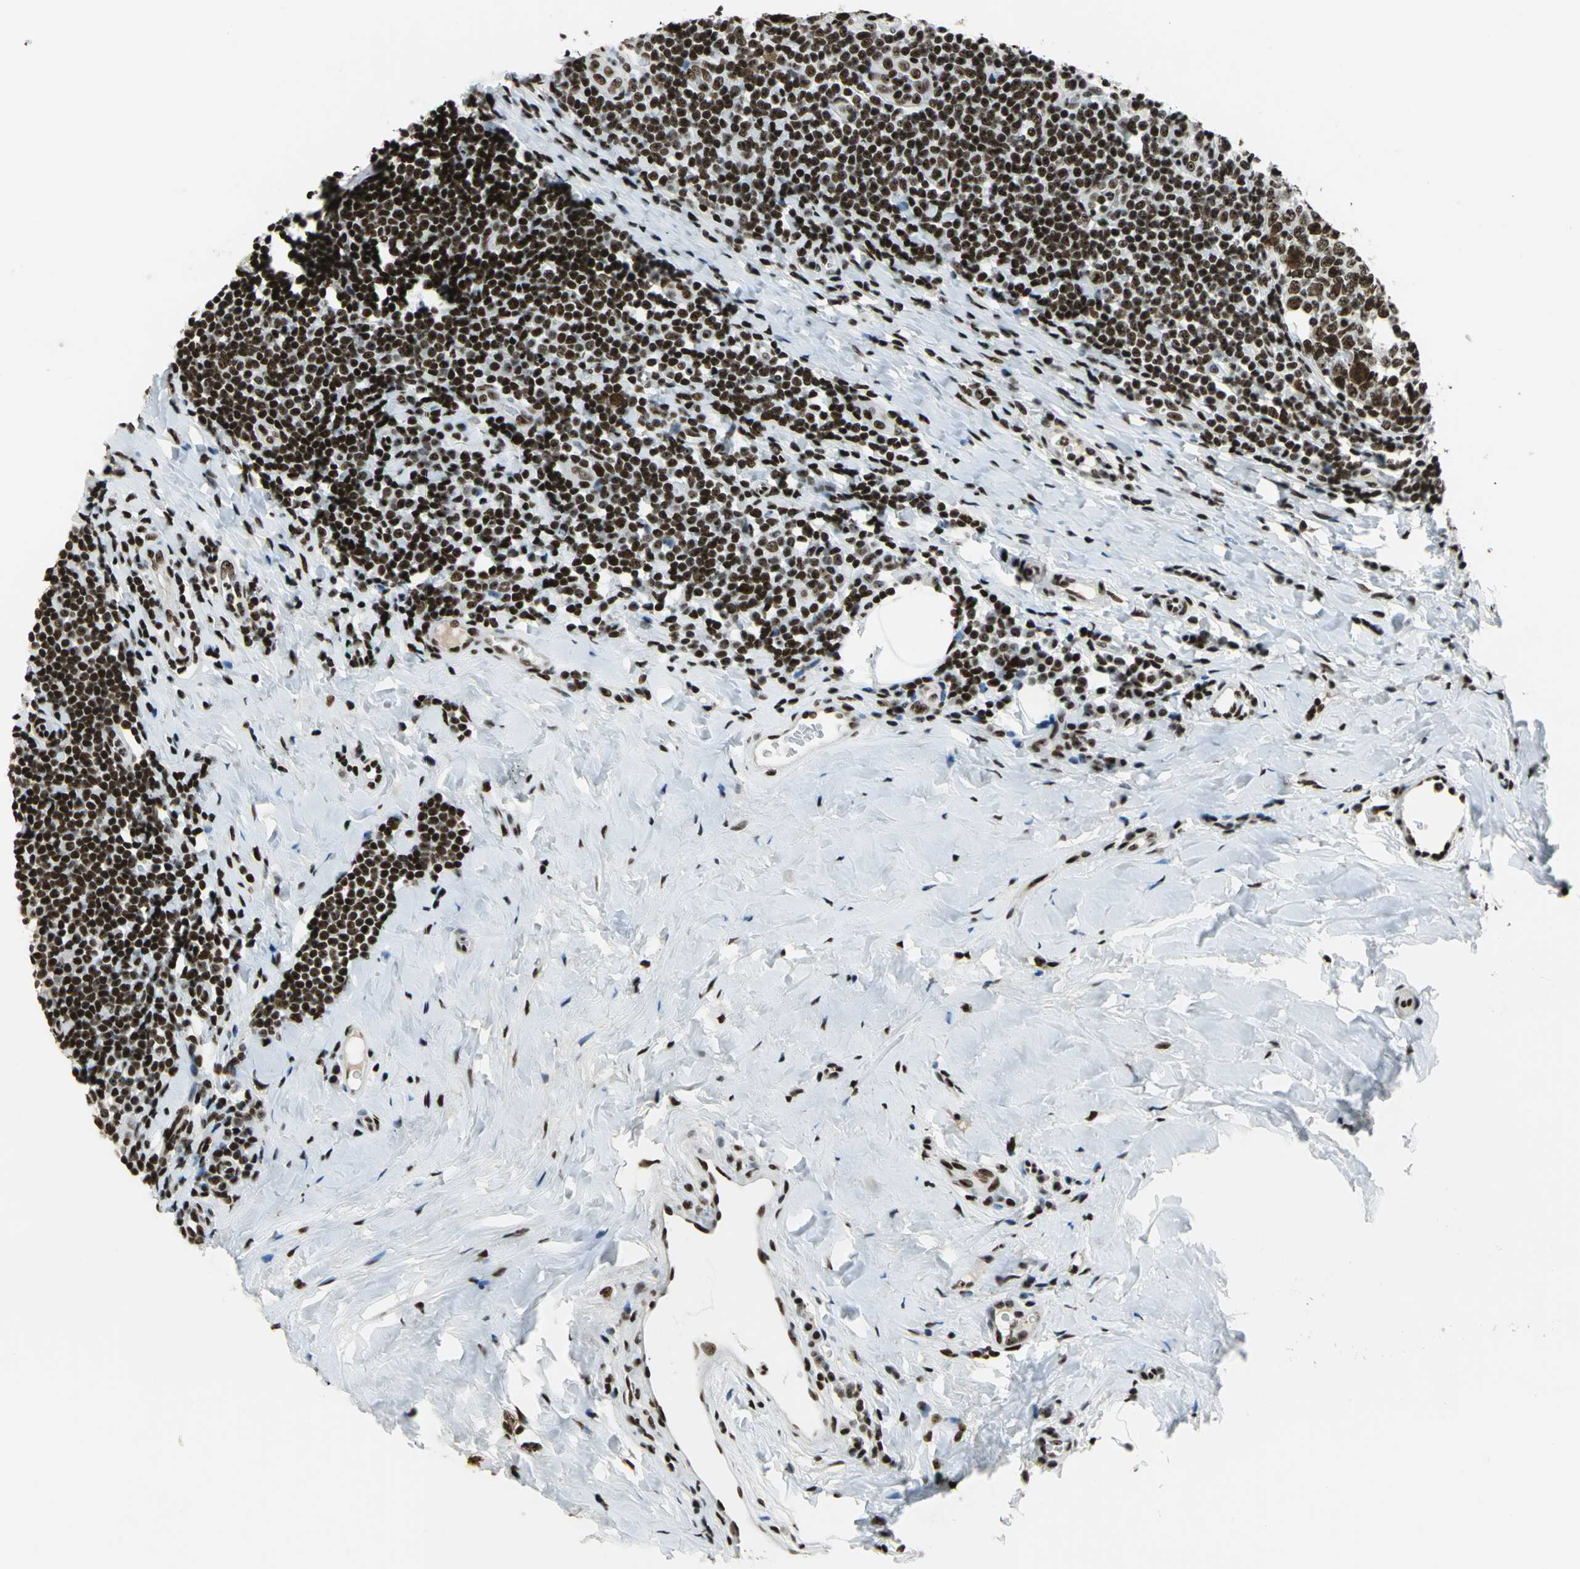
{"staining": {"intensity": "strong", "quantity": ">75%", "location": "nuclear"}, "tissue": "tonsil", "cell_type": "Germinal center cells", "image_type": "normal", "snomed": [{"axis": "morphology", "description": "Normal tissue, NOS"}, {"axis": "topography", "description": "Tonsil"}], "caption": "Strong nuclear expression for a protein is present in about >75% of germinal center cells of normal tonsil using immunohistochemistry.", "gene": "UBTF", "patient": {"sex": "male", "age": 31}}